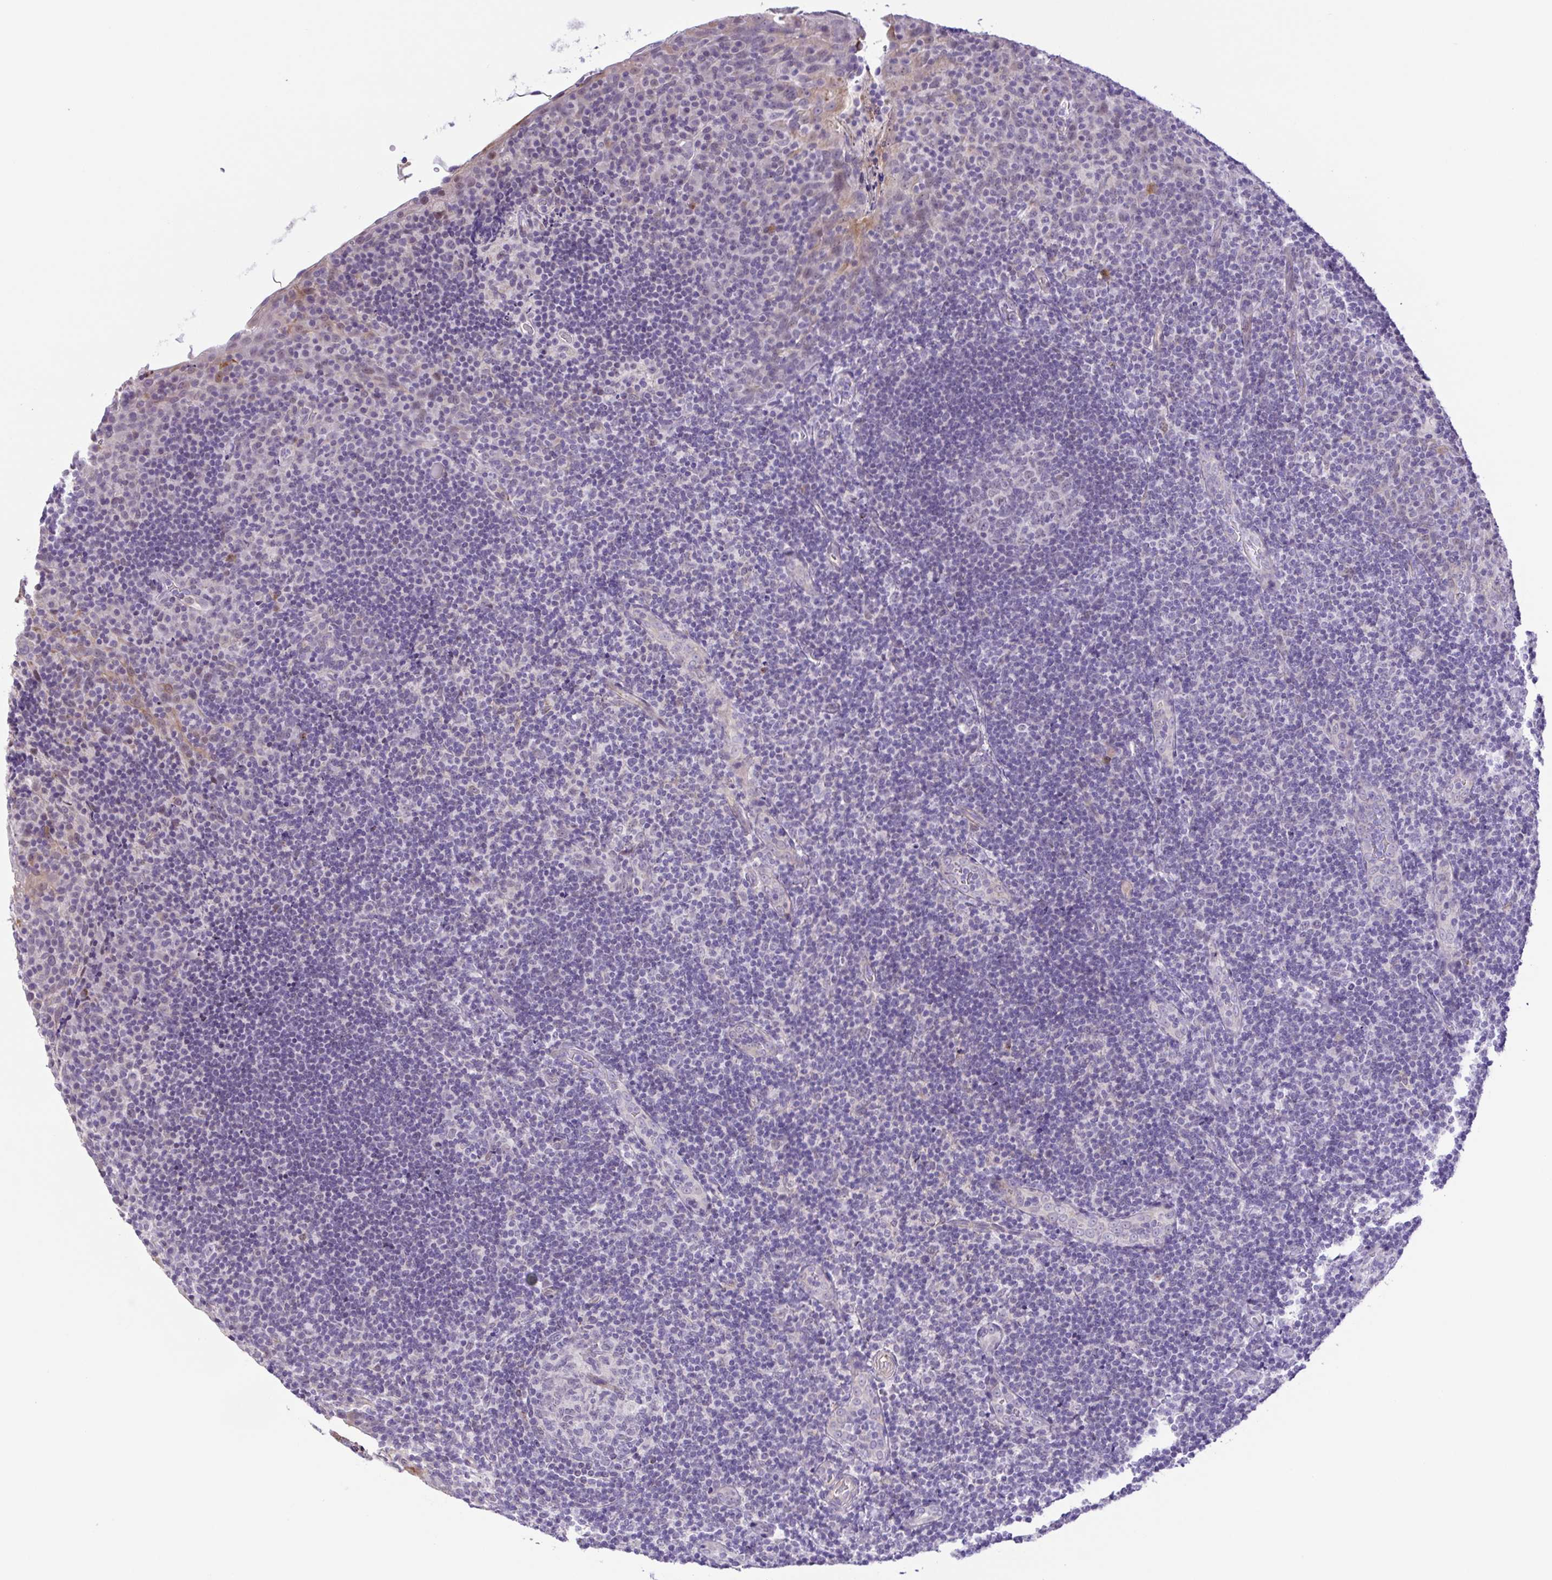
{"staining": {"intensity": "negative", "quantity": "none", "location": "none"}, "tissue": "tonsil", "cell_type": "Germinal center cells", "image_type": "normal", "snomed": [{"axis": "morphology", "description": "Normal tissue, NOS"}, {"axis": "topography", "description": "Tonsil"}], "caption": "This is an immunohistochemistry (IHC) image of benign human tonsil. There is no expression in germinal center cells.", "gene": "DCLK2", "patient": {"sex": "male", "age": 17}}